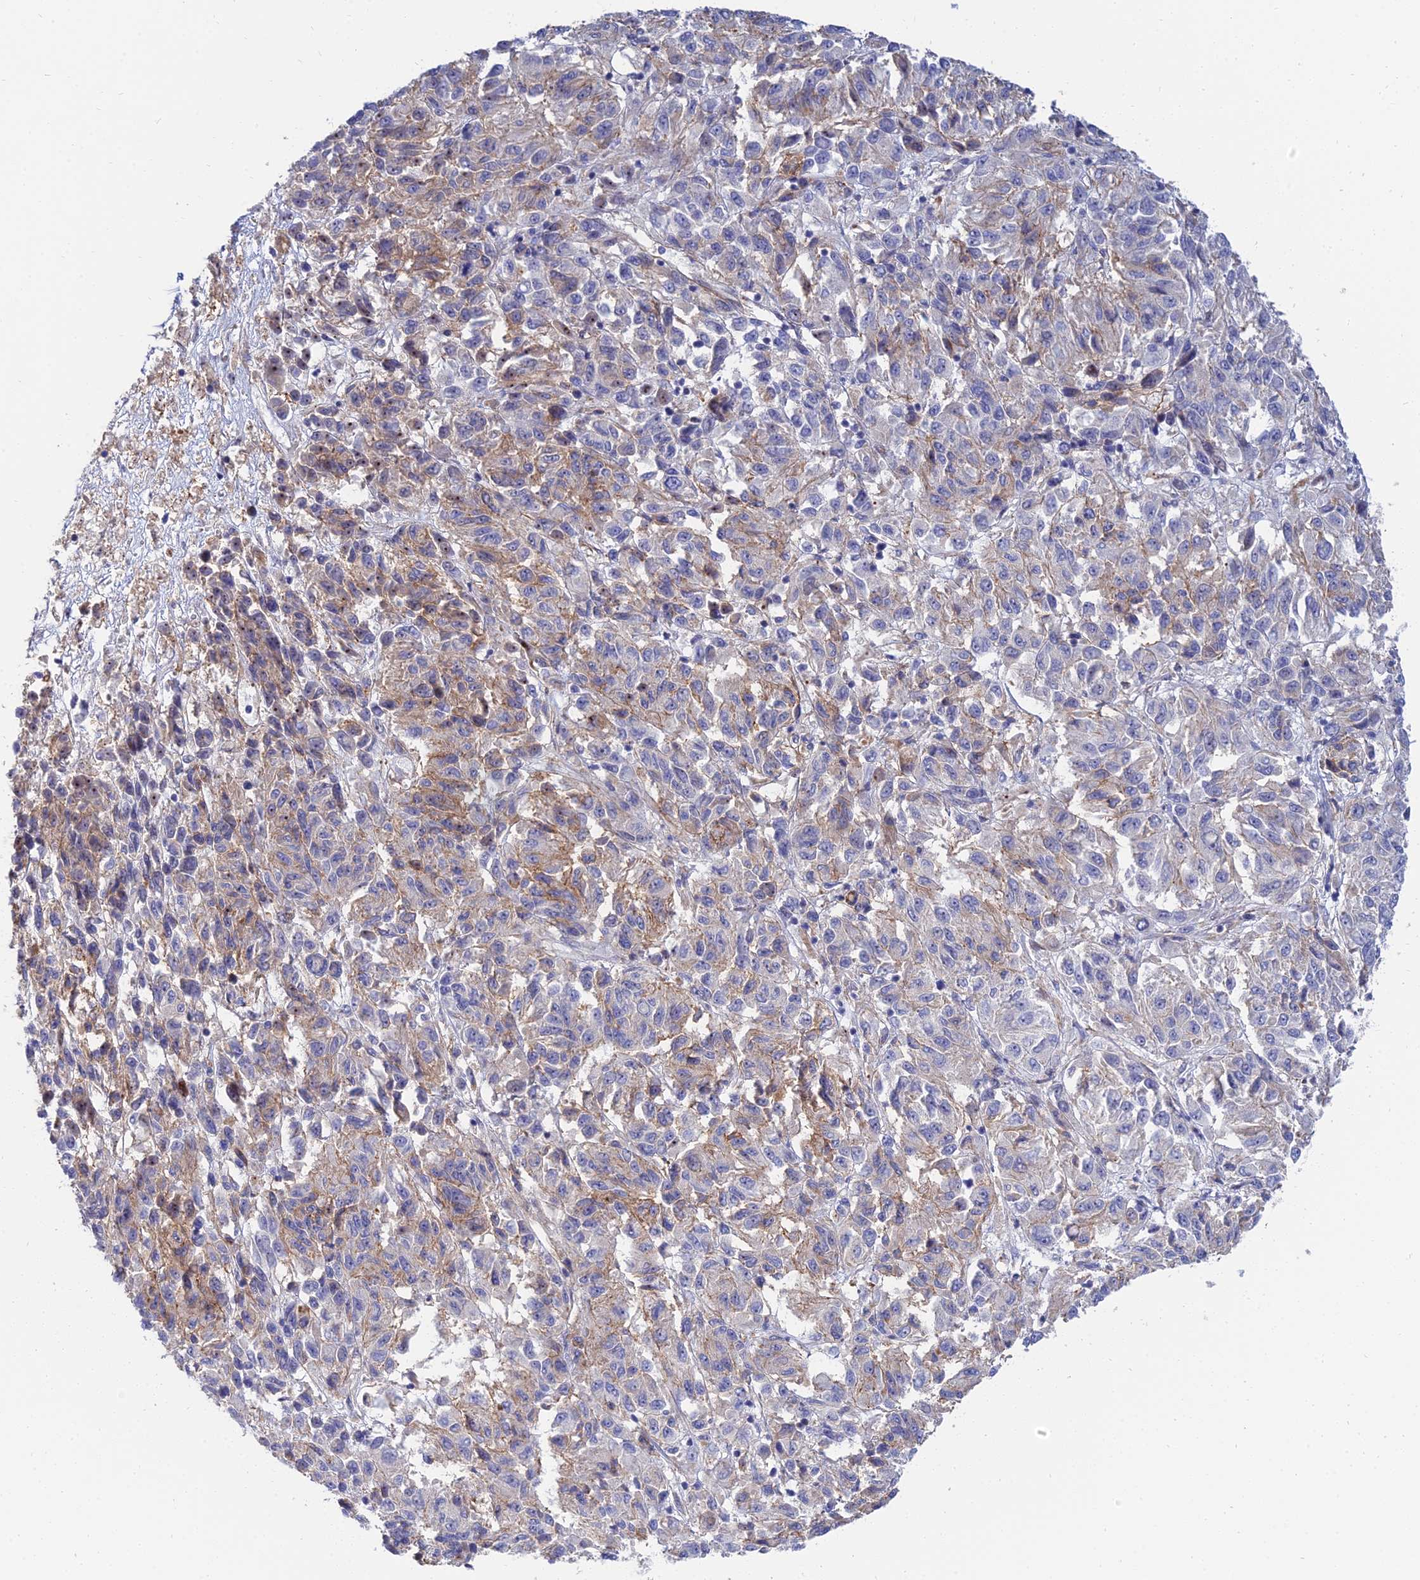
{"staining": {"intensity": "moderate", "quantity": "<25%", "location": "cytoplasmic/membranous"}, "tissue": "melanoma", "cell_type": "Tumor cells", "image_type": "cancer", "snomed": [{"axis": "morphology", "description": "Malignant melanoma, Metastatic site"}, {"axis": "topography", "description": "Lung"}], "caption": "Brown immunohistochemical staining in melanoma shows moderate cytoplasmic/membranous staining in about <25% of tumor cells.", "gene": "TRIM43B", "patient": {"sex": "male", "age": 64}}